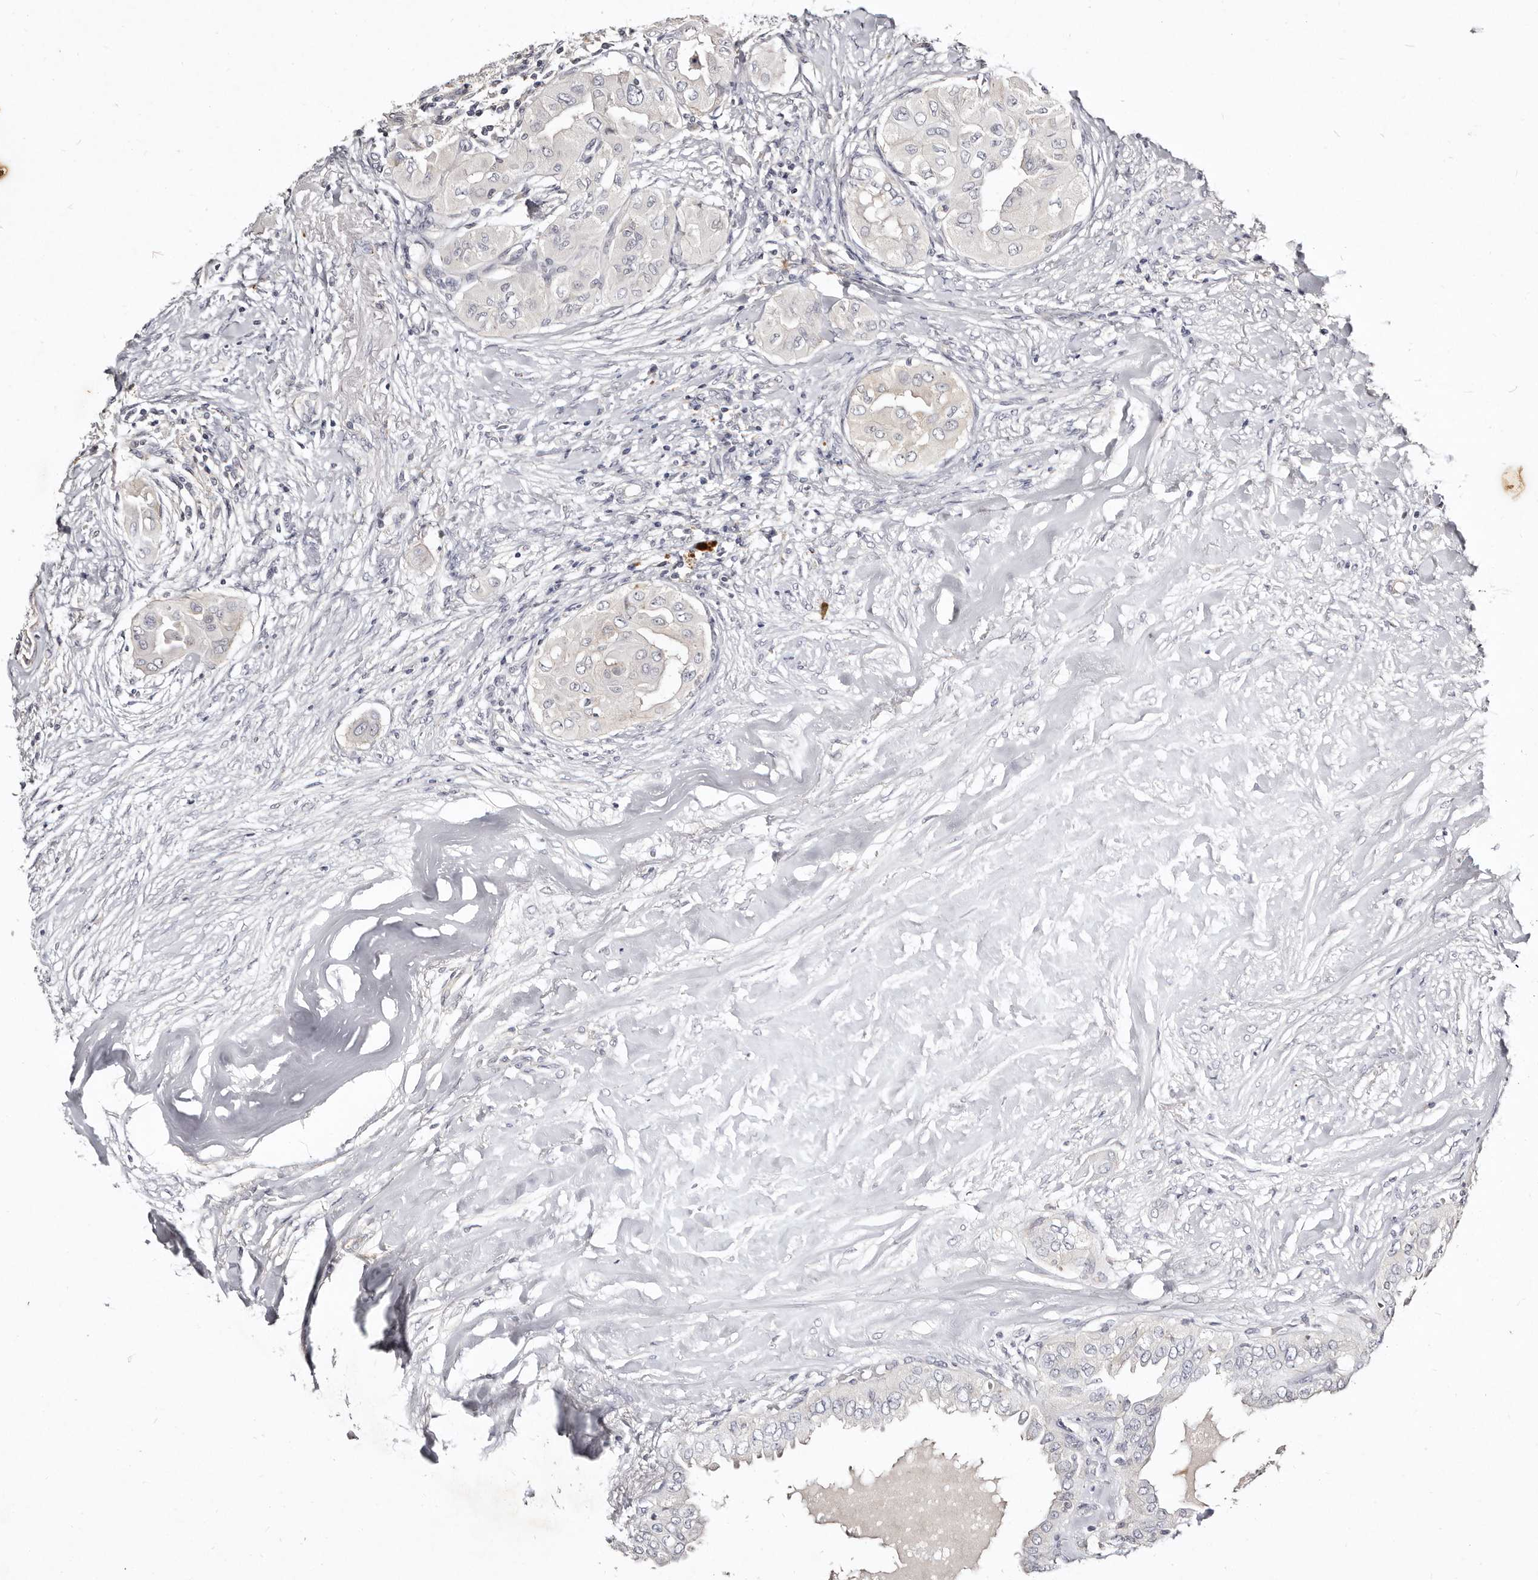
{"staining": {"intensity": "negative", "quantity": "none", "location": "none"}, "tissue": "thyroid cancer", "cell_type": "Tumor cells", "image_type": "cancer", "snomed": [{"axis": "morphology", "description": "Papillary adenocarcinoma, NOS"}, {"axis": "topography", "description": "Thyroid gland"}], "caption": "High power microscopy photomicrograph of an IHC micrograph of papillary adenocarcinoma (thyroid), revealing no significant staining in tumor cells.", "gene": "MRPS33", "patient": {"sex": "female", "age": 59}}